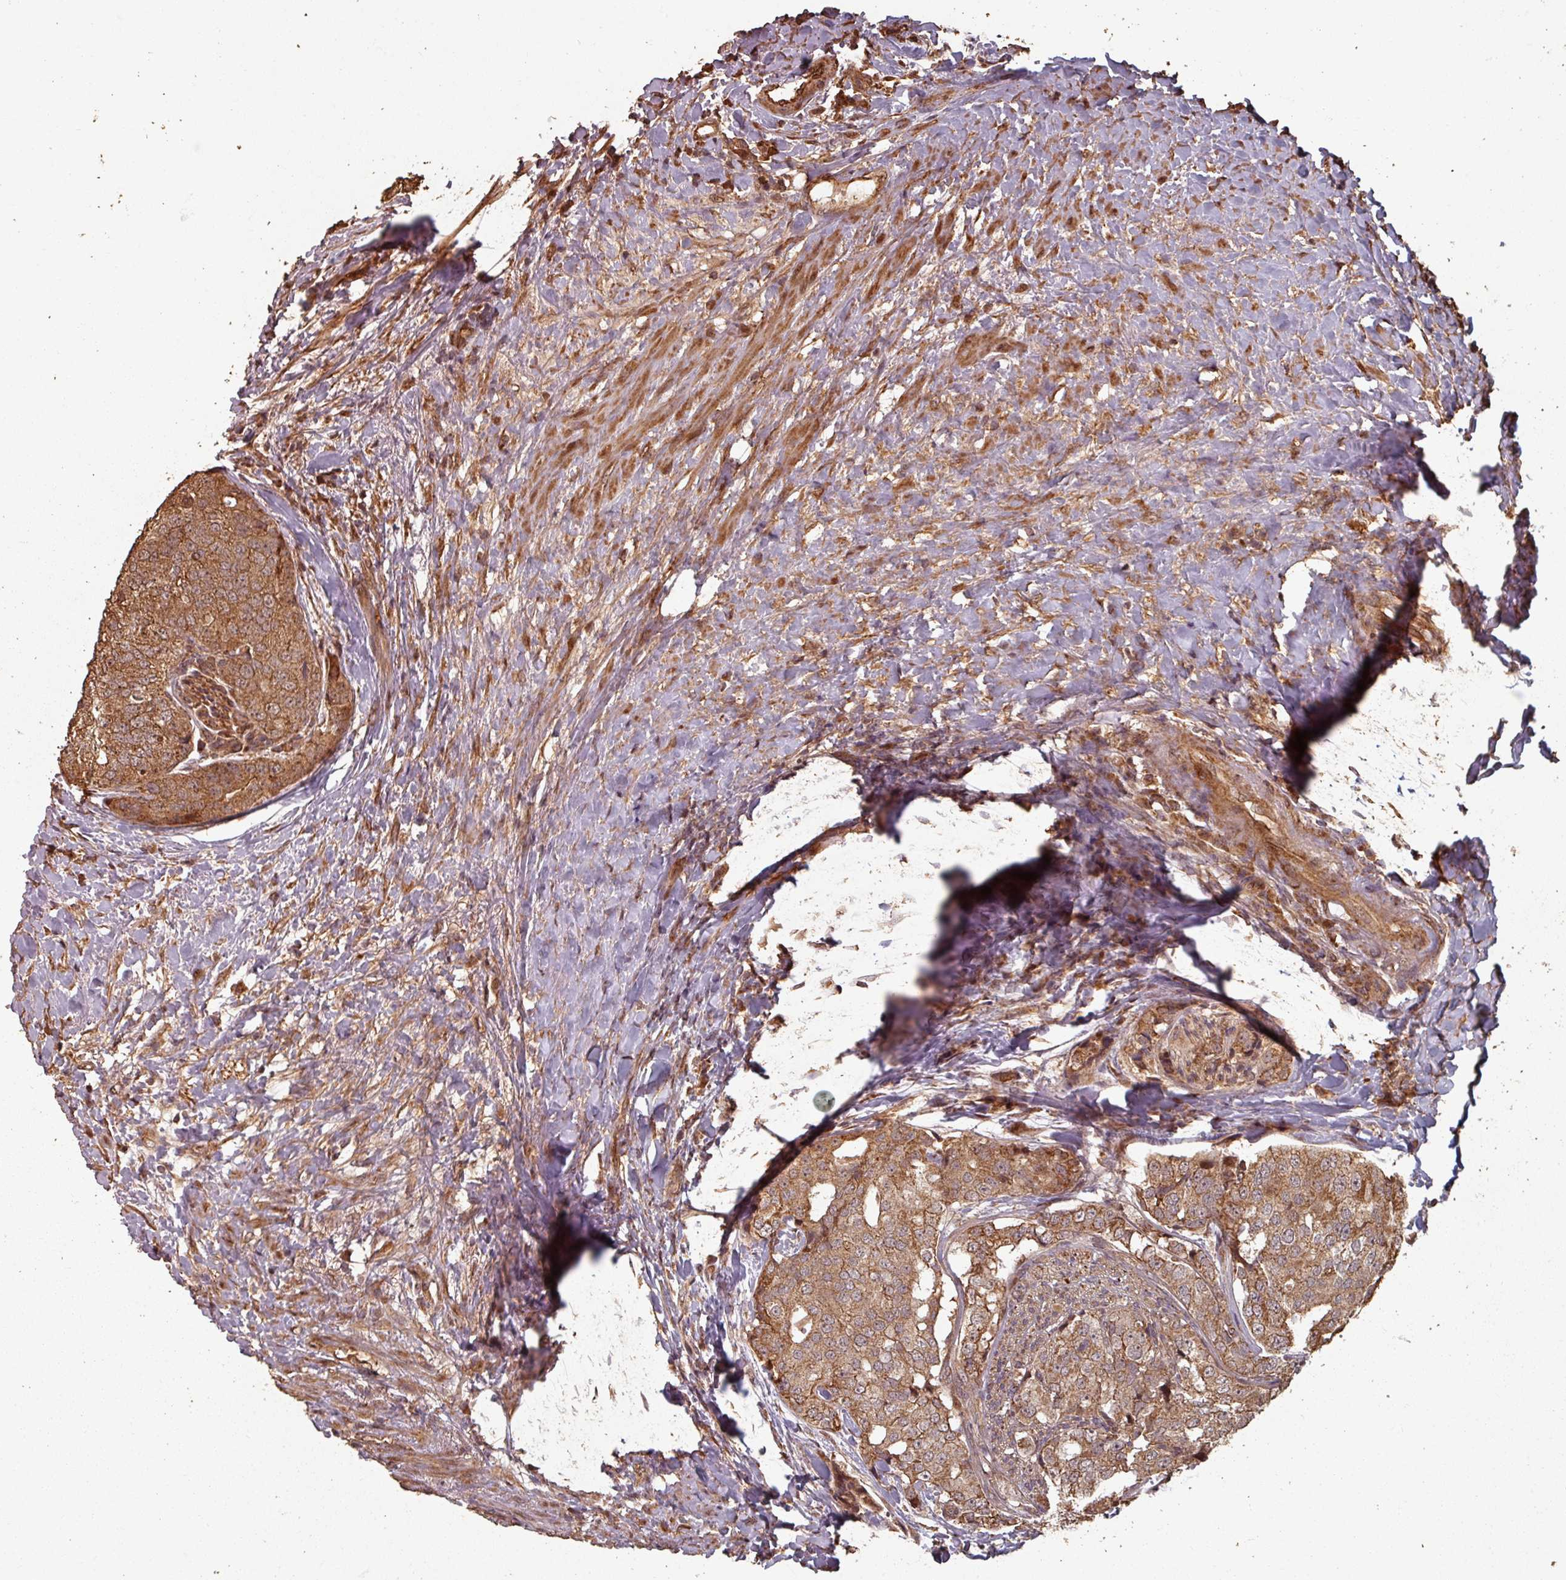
{"staining": {"intensity": "moderate", "quantity": ">75%", "location": "cytoplasmic/membranous"}, "tissue": "prostate cancer", "cell_type": "Tumor cells", "image_type": "cancer", "snomed": [{"axis": "morphology", "description": "Adenocarcinoma, High grade"}, {"axis": "topography", "description": "Prostate"}], "caption": "DAB immunohistochemical staining of human prostate adenocarcinoma (high-grade) exhibits moderate cytoplasmic/membranous protein expression in about >75% of tumor cells. (Brightfield microscopy of DAB IHC at high magnification).", "gene": "EID1", "patient": {"sex": "male", "age": 49}}